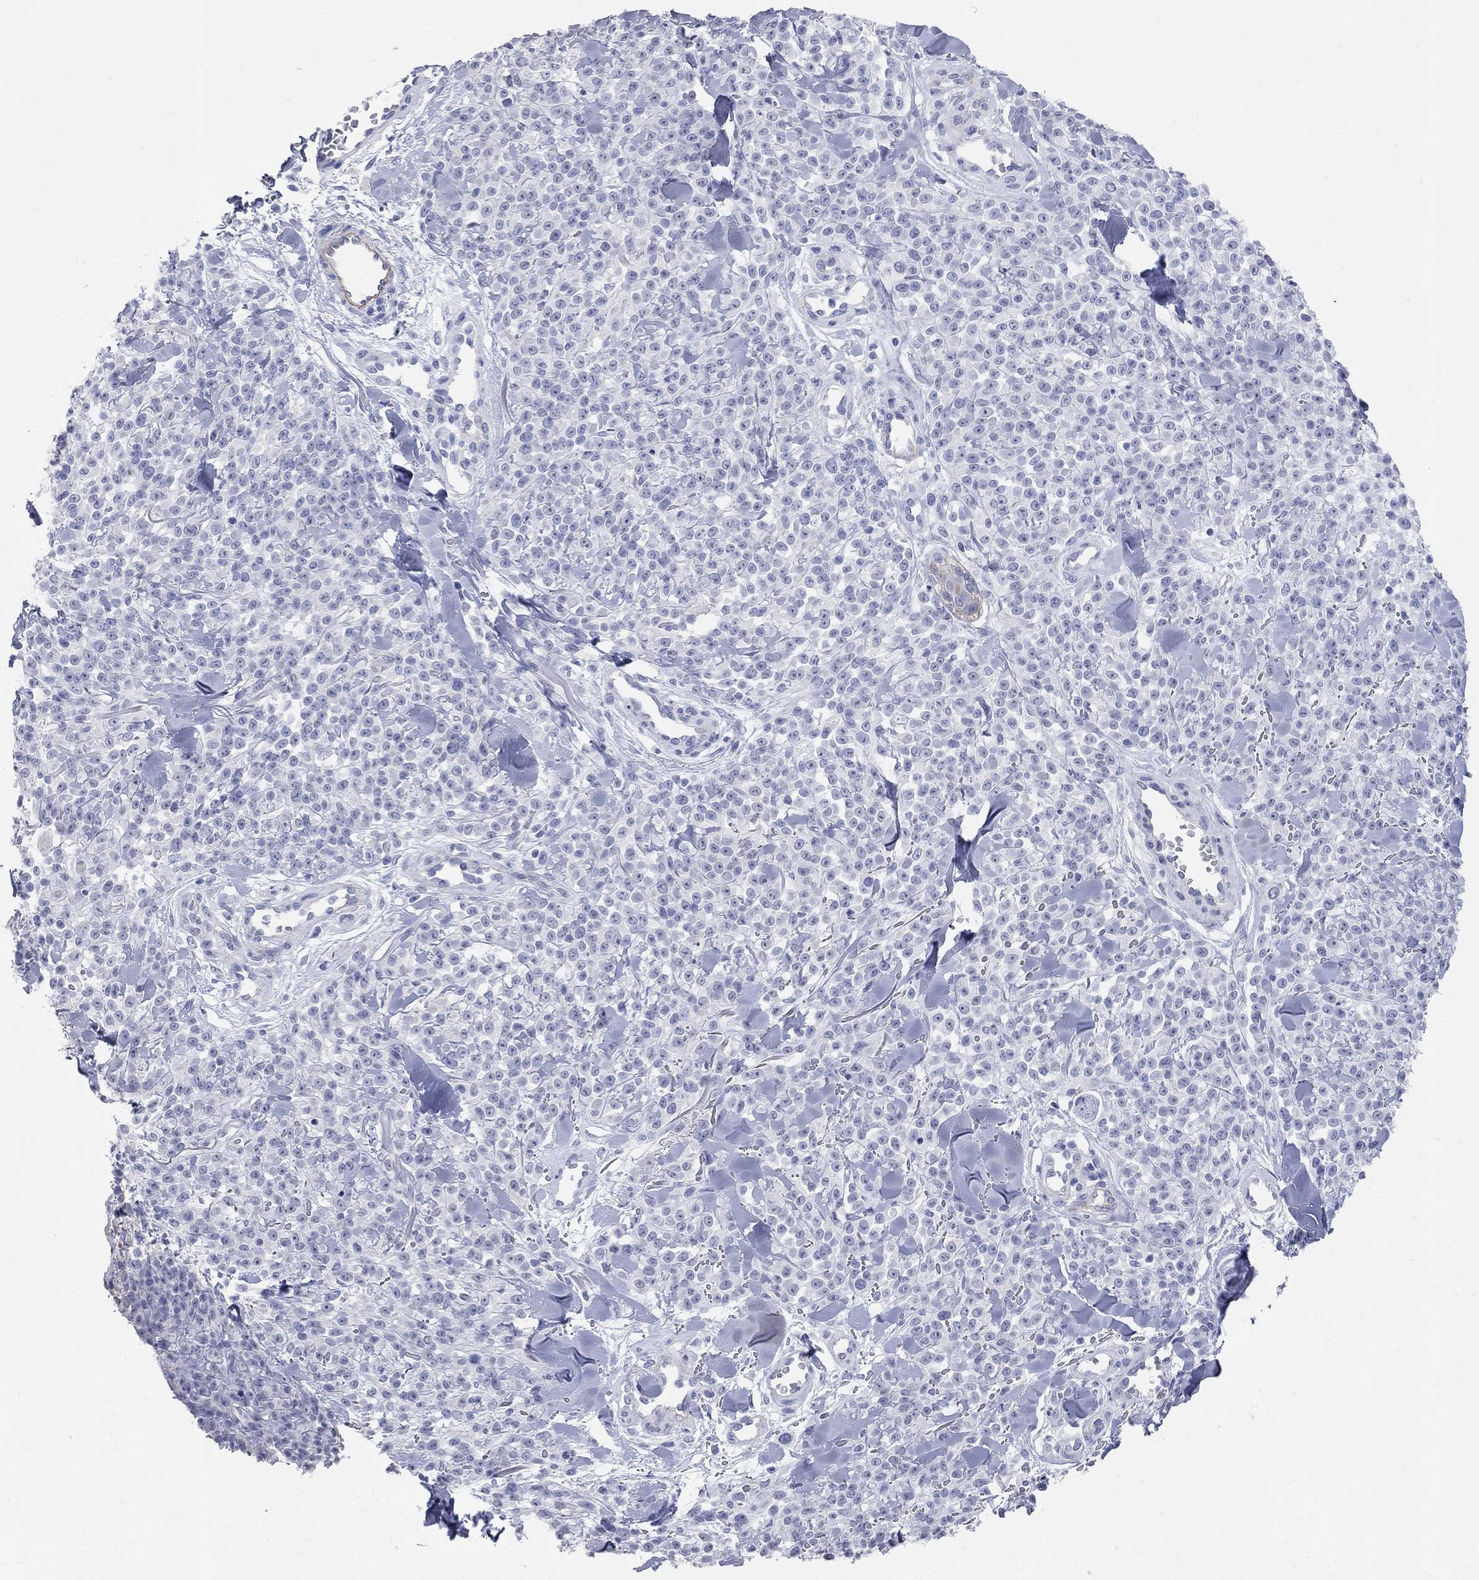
{"staining": {"intensity": "negative", "quantity": "none", "location": "none"}, "tissue": "melanoma", "cell_type": "Tumor cells", "image_type": "cancer", "snomed": [{"axis": "morphology", "description": "Malignant melanoma, NOS"}, {"axis": "topography", "description": "Skin"}, {"axis": "topography", "description": "Skin of trunk"}], "caption": "The image reveals no staining of tumor cells in malignant melanoma.", "gene": "AOX1", "patient": {"sex": "male", "age": 74}}